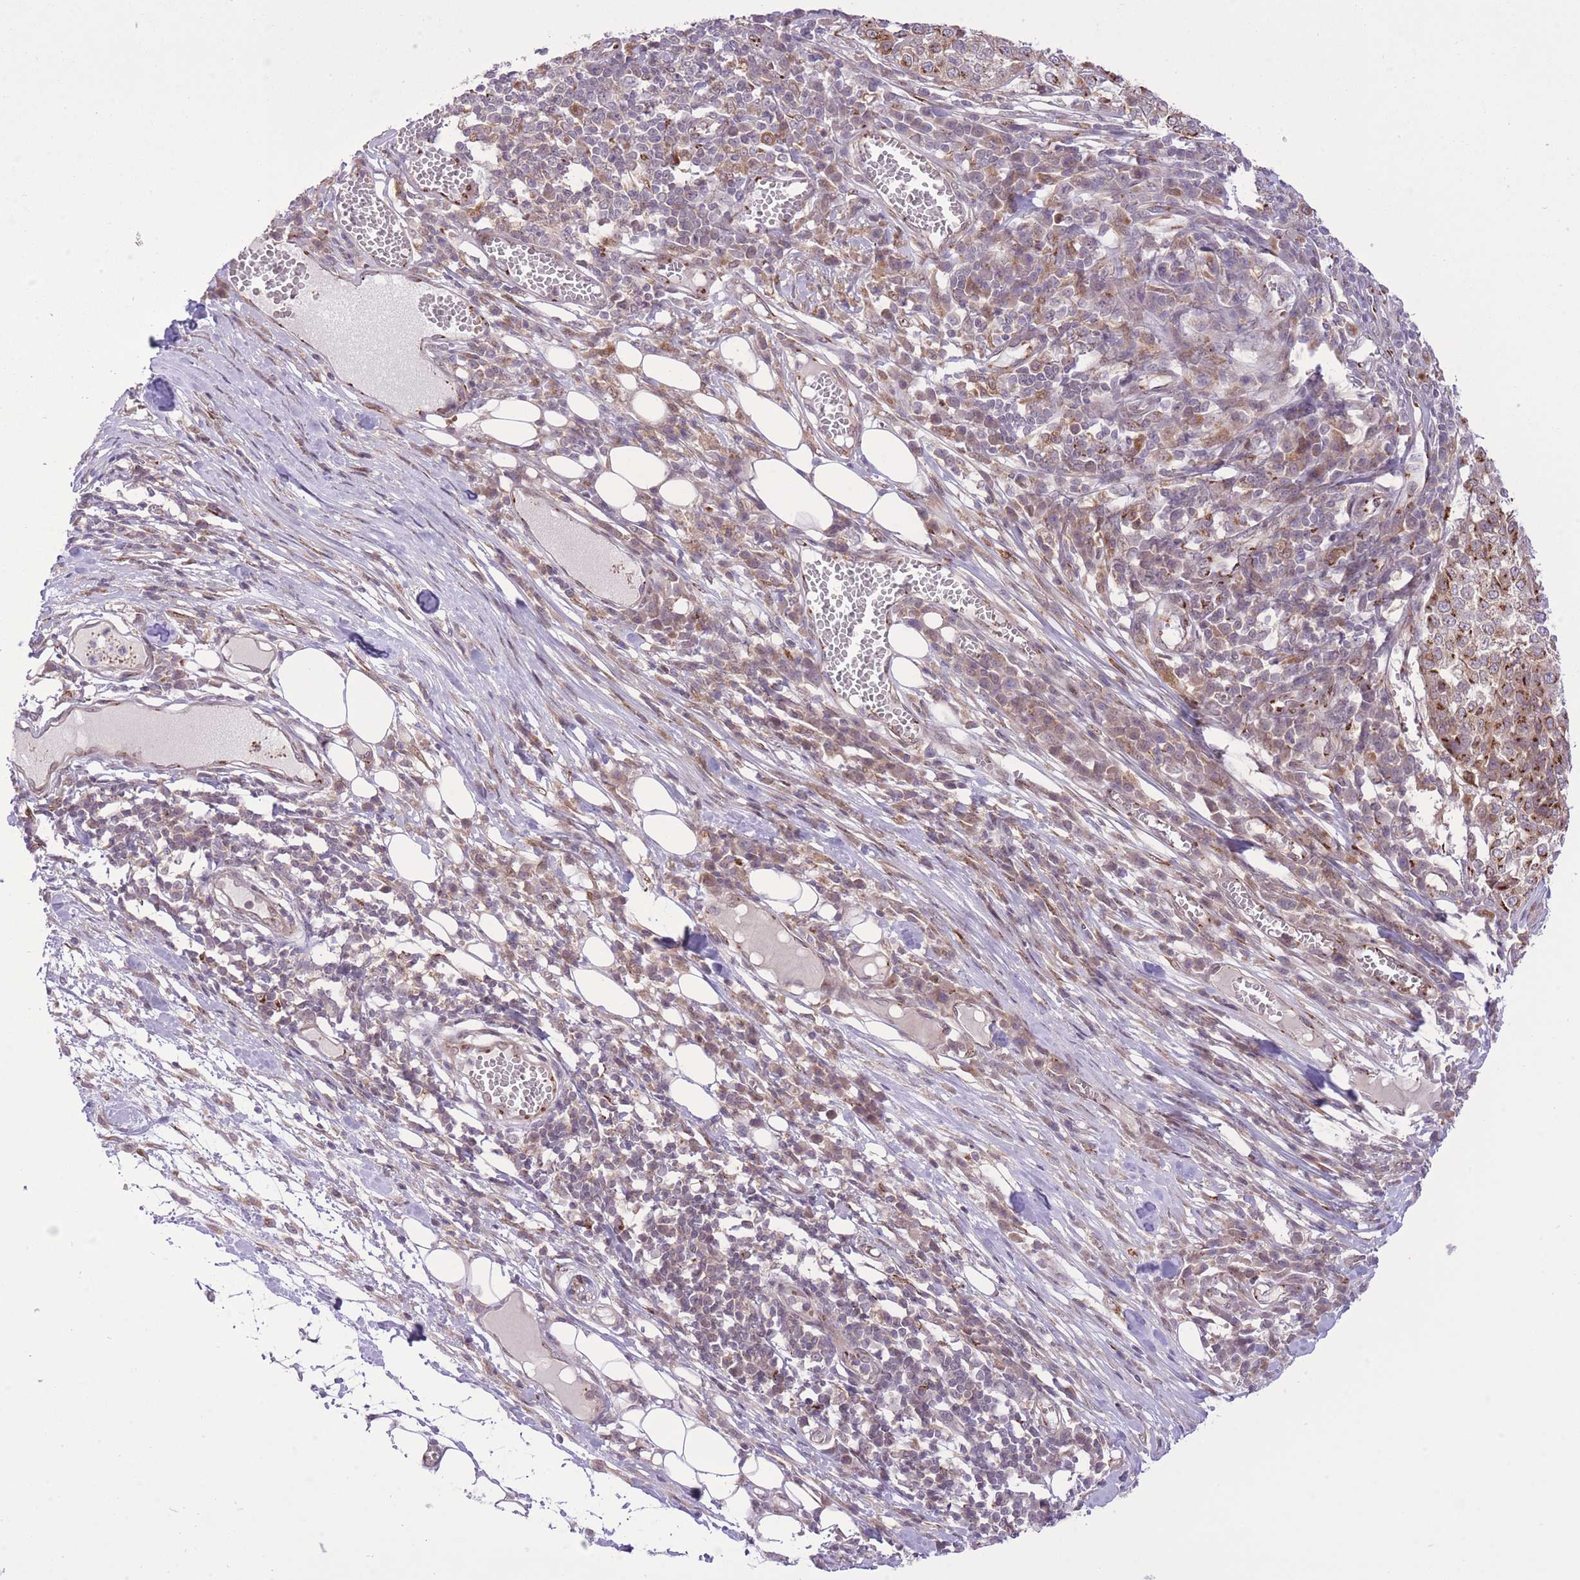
{"staining": {"intensity": "moderate", "quantity": ">75%", "location": "cytoplasmic/membranous"}, "tissue": "melanoma", "cell_type": "Tumor cells", "image_type": "cancer", "snomed": [{"axis": "morphology", "description": "Malignant melanoma, Metastatic site"}, {"axis": "topography", "description": "Lymph node"}], "caption": "The histopathology image exhibits staining of melanoma, revealing moderate cytoplasmic/membranous protein staining (brown color) within tumor cells.", "gene": "ZBED5", "patient": {"sex": "male", "age": 44}}